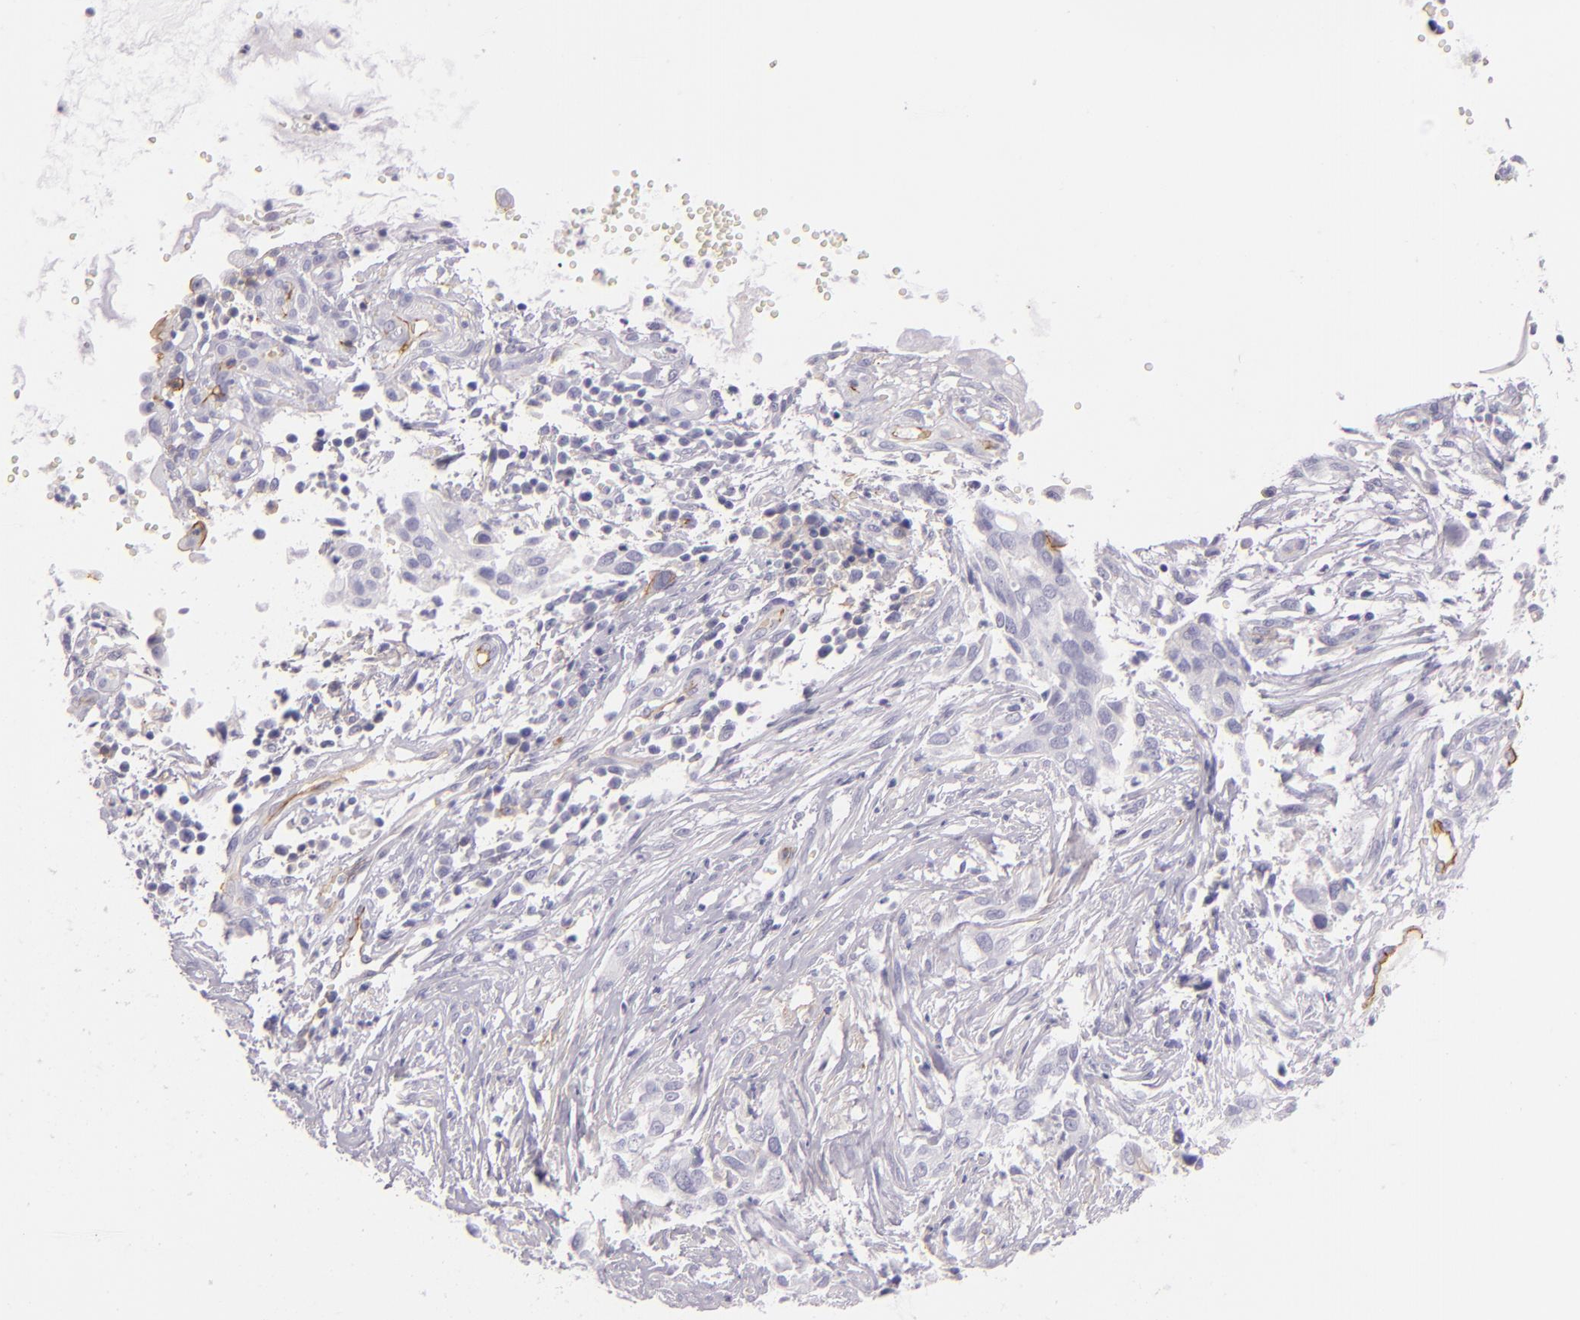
{"staining": {"intensity": "negative", "quantity": "none", "location": "none"}, "tissue": "cervical cancer", "cell_type": "Tumor cells", "image_type": "cancer", "snomed": [{"axis": "morphology", "description": "Normal tissue, NOS"}, {"axis": "morphology", "description": "Squamous cell carcinoma, NOS"}, {"axis": "topography", "description": "Cervix"}], "caption": "There is no significant positivity in tumor cells of cervical cancer. (Immunohistochemistry (ihc), brightfield microscopy, high magnification).", "gene": "ICAM1", "patient": {"sex": "female", "age": 45}}